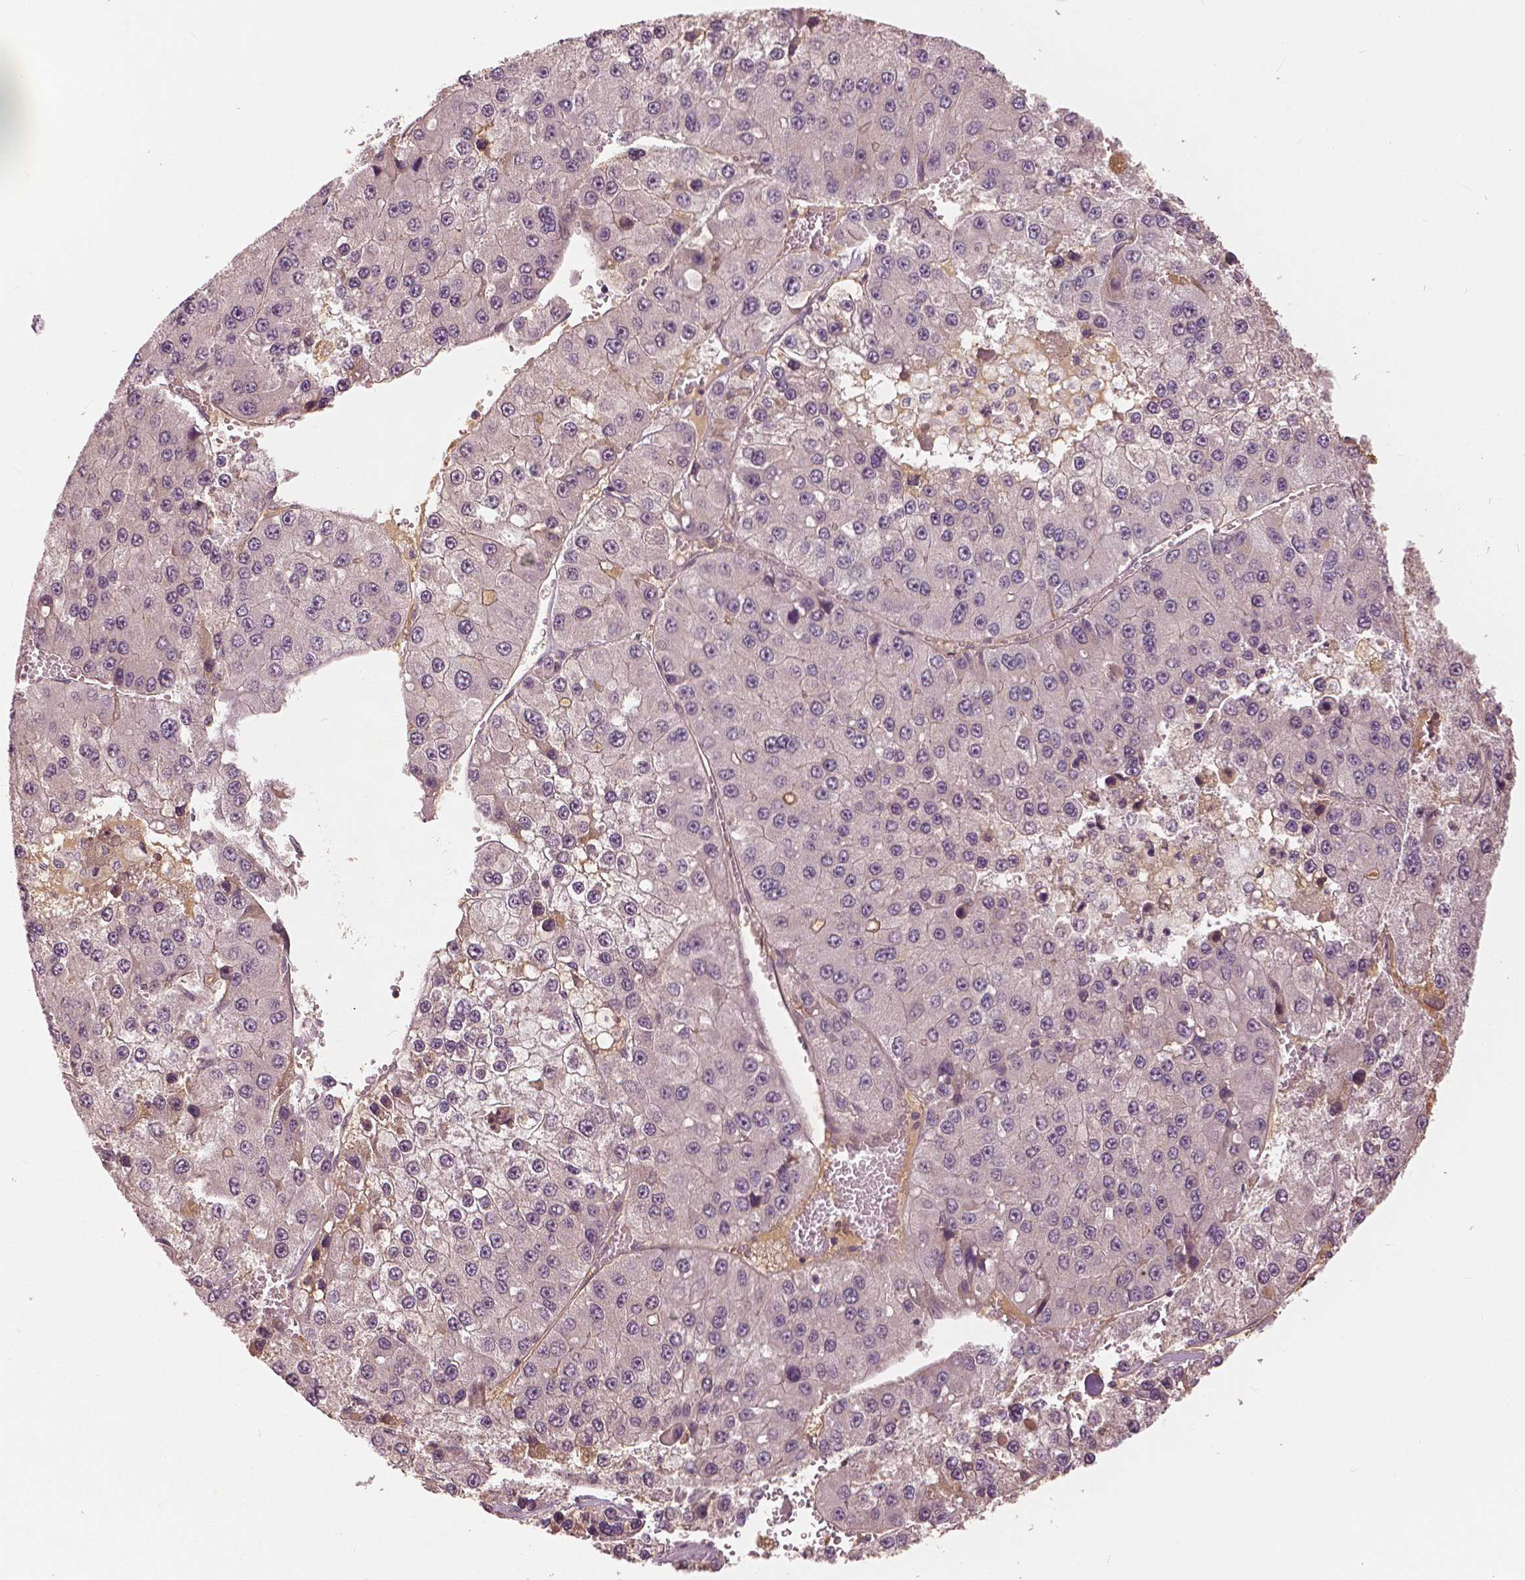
{"staining": {"intensity": "weak", "quantity": "25%-75%", "location": "nuclear"}, "tissue": "liver cancer", "cell_type": "Tumor cells", "image_type": "cancer", "snomed": [{"axis": "morphology", "description": "Carcinoma, Hepatocellular, NOS"}, {"axis": "topography", "description": "Liver"}], "caption": "A brown stain labels weak nuclear expression of a protein in human hepatocellular carcinoma (liver) tumor cells. (DAB (3,3'-diaminobenzidine) IHC, brown staining for protein, blue staining for nuclei).", "gene": "ANGPTL4", "patient": {"sex": "female", "age": 73}}